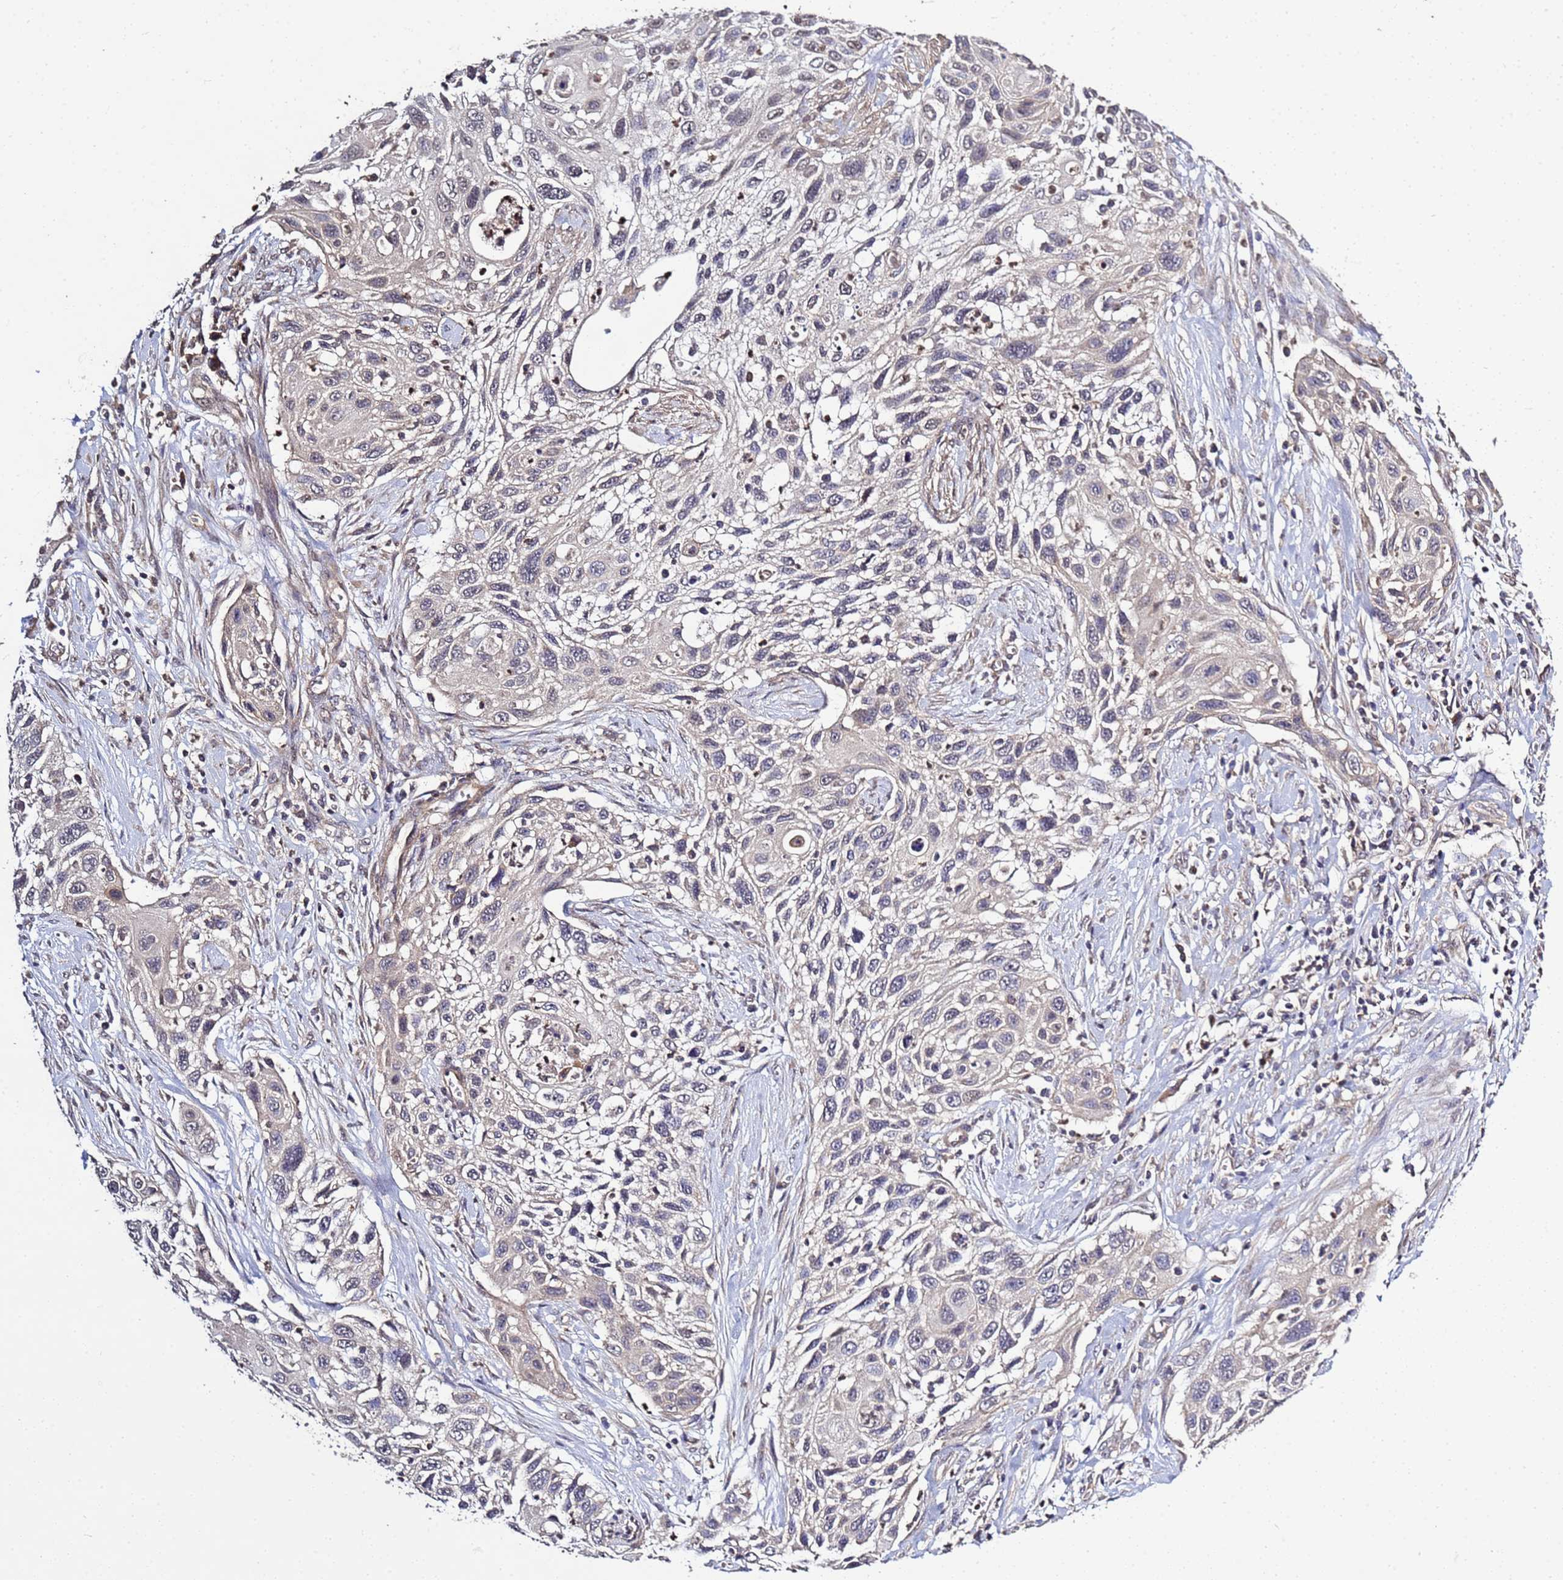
{"staining": {"intensity": "weak", "quantity": "<25%", "location": "cytoplasmic/membranous"}, "tissue": "cervical cancer", "cell_type": "Tumor cells", "image_type": "cancer", "snomed": [{"axis": "morphology", "description": "Squamous cell carcinoma, NOS"}, {"axis": "topography", "description": "Cervix"}], "caption": "Tumor cells are negative for protein expression in human cervical cancer.", "gene": "P2RX7", "patient": {"sex": "female", "age": 70}}